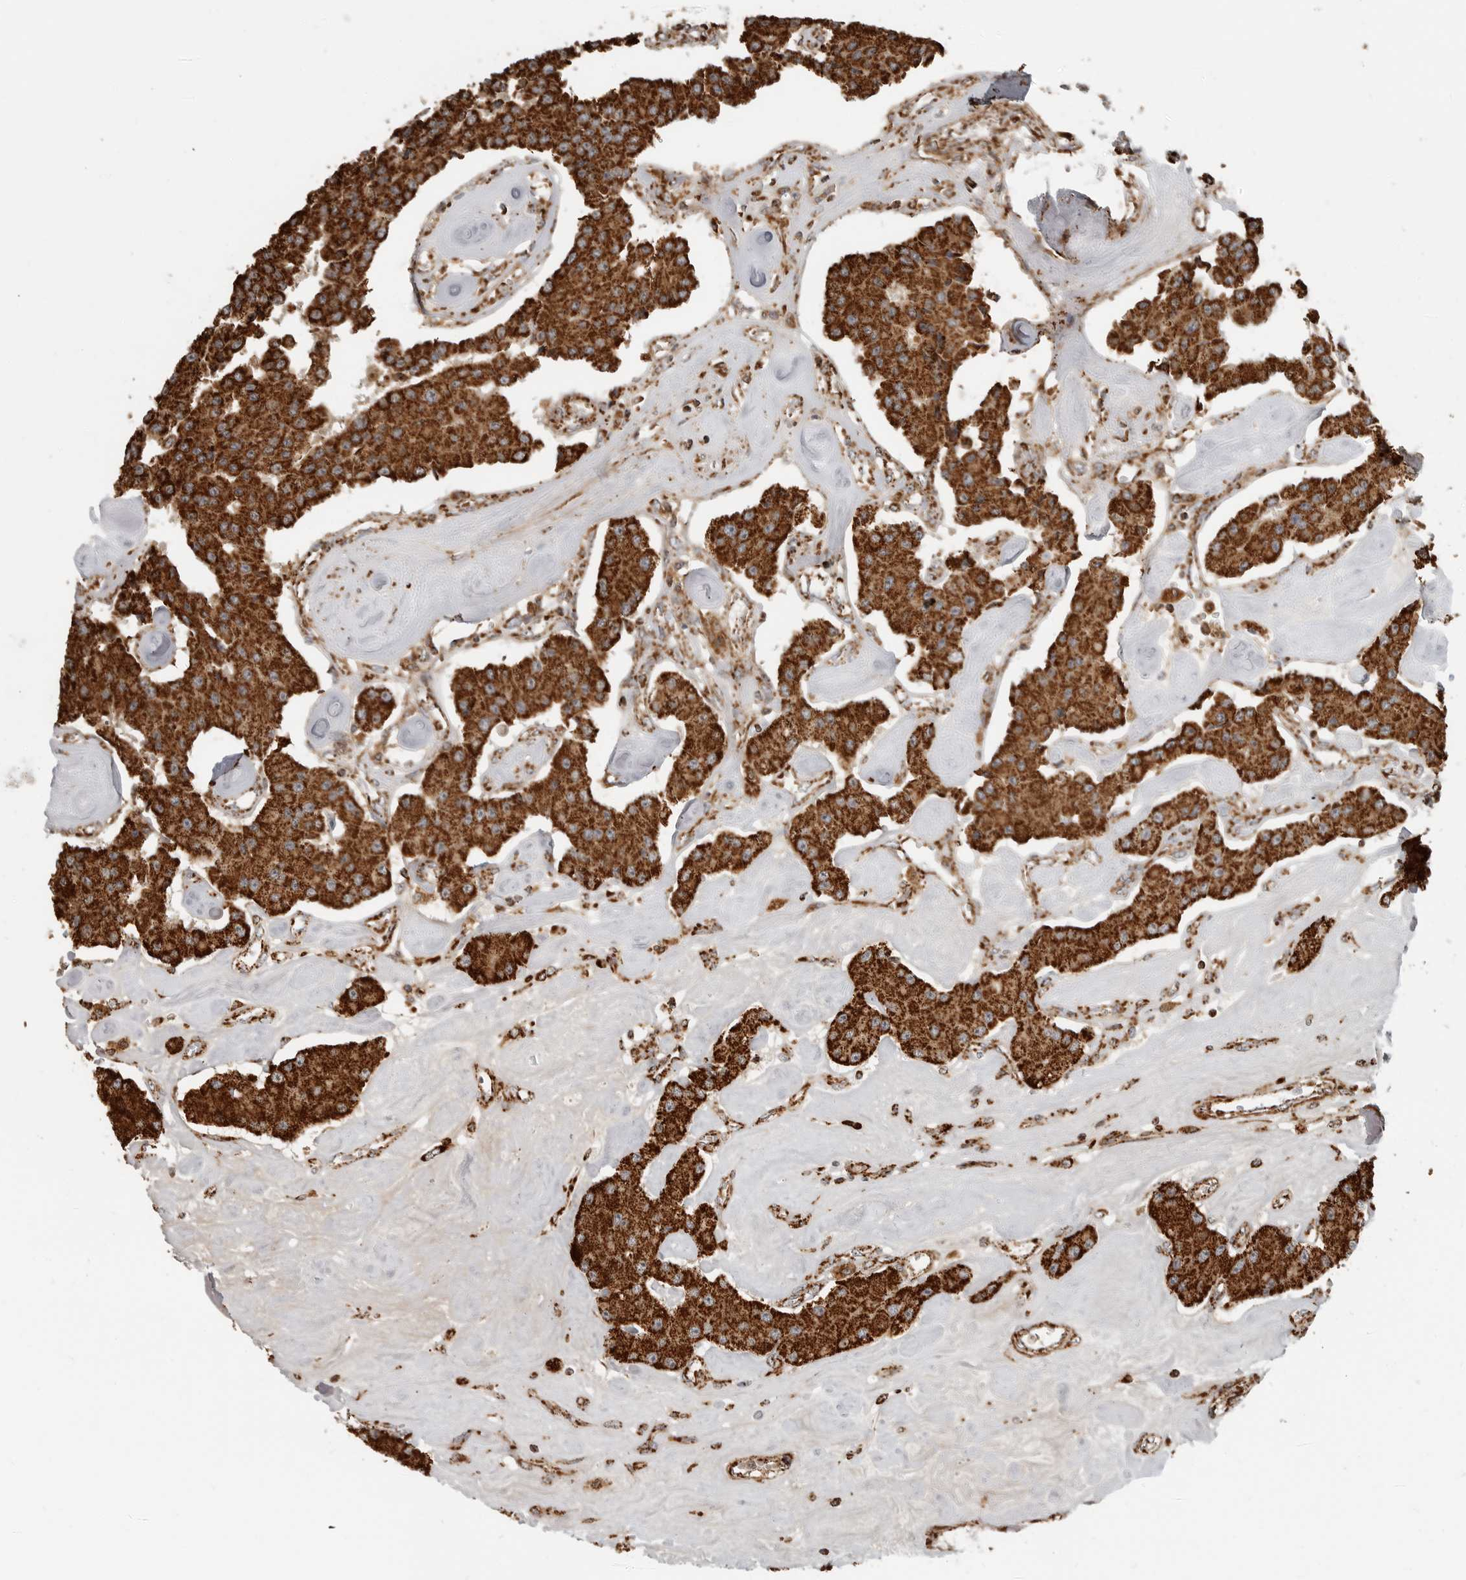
{"staining": {"intensity": "strong", "quantity": ">75%", "location": "cytoplasmic/membranous"}, "tissue": "carcinoid", "cell_type": "Tumor cells", "image_type": "cancer", "snomed": [{"axis": "morphology", "description": "Carcinoid, malignant, NOS"}, {"axis": "topography", "description": "Pancreas"}], "caption": "Immunohistochemistry (DAB (3,3'-diaminobenzidine)) staining of human malignant carcinoid shows strong cytoplasmic/membranous protein staining in about >75% of tumor cells.", "gene": "BMP2K", "patient": {"sex": "male", "age": 41}}